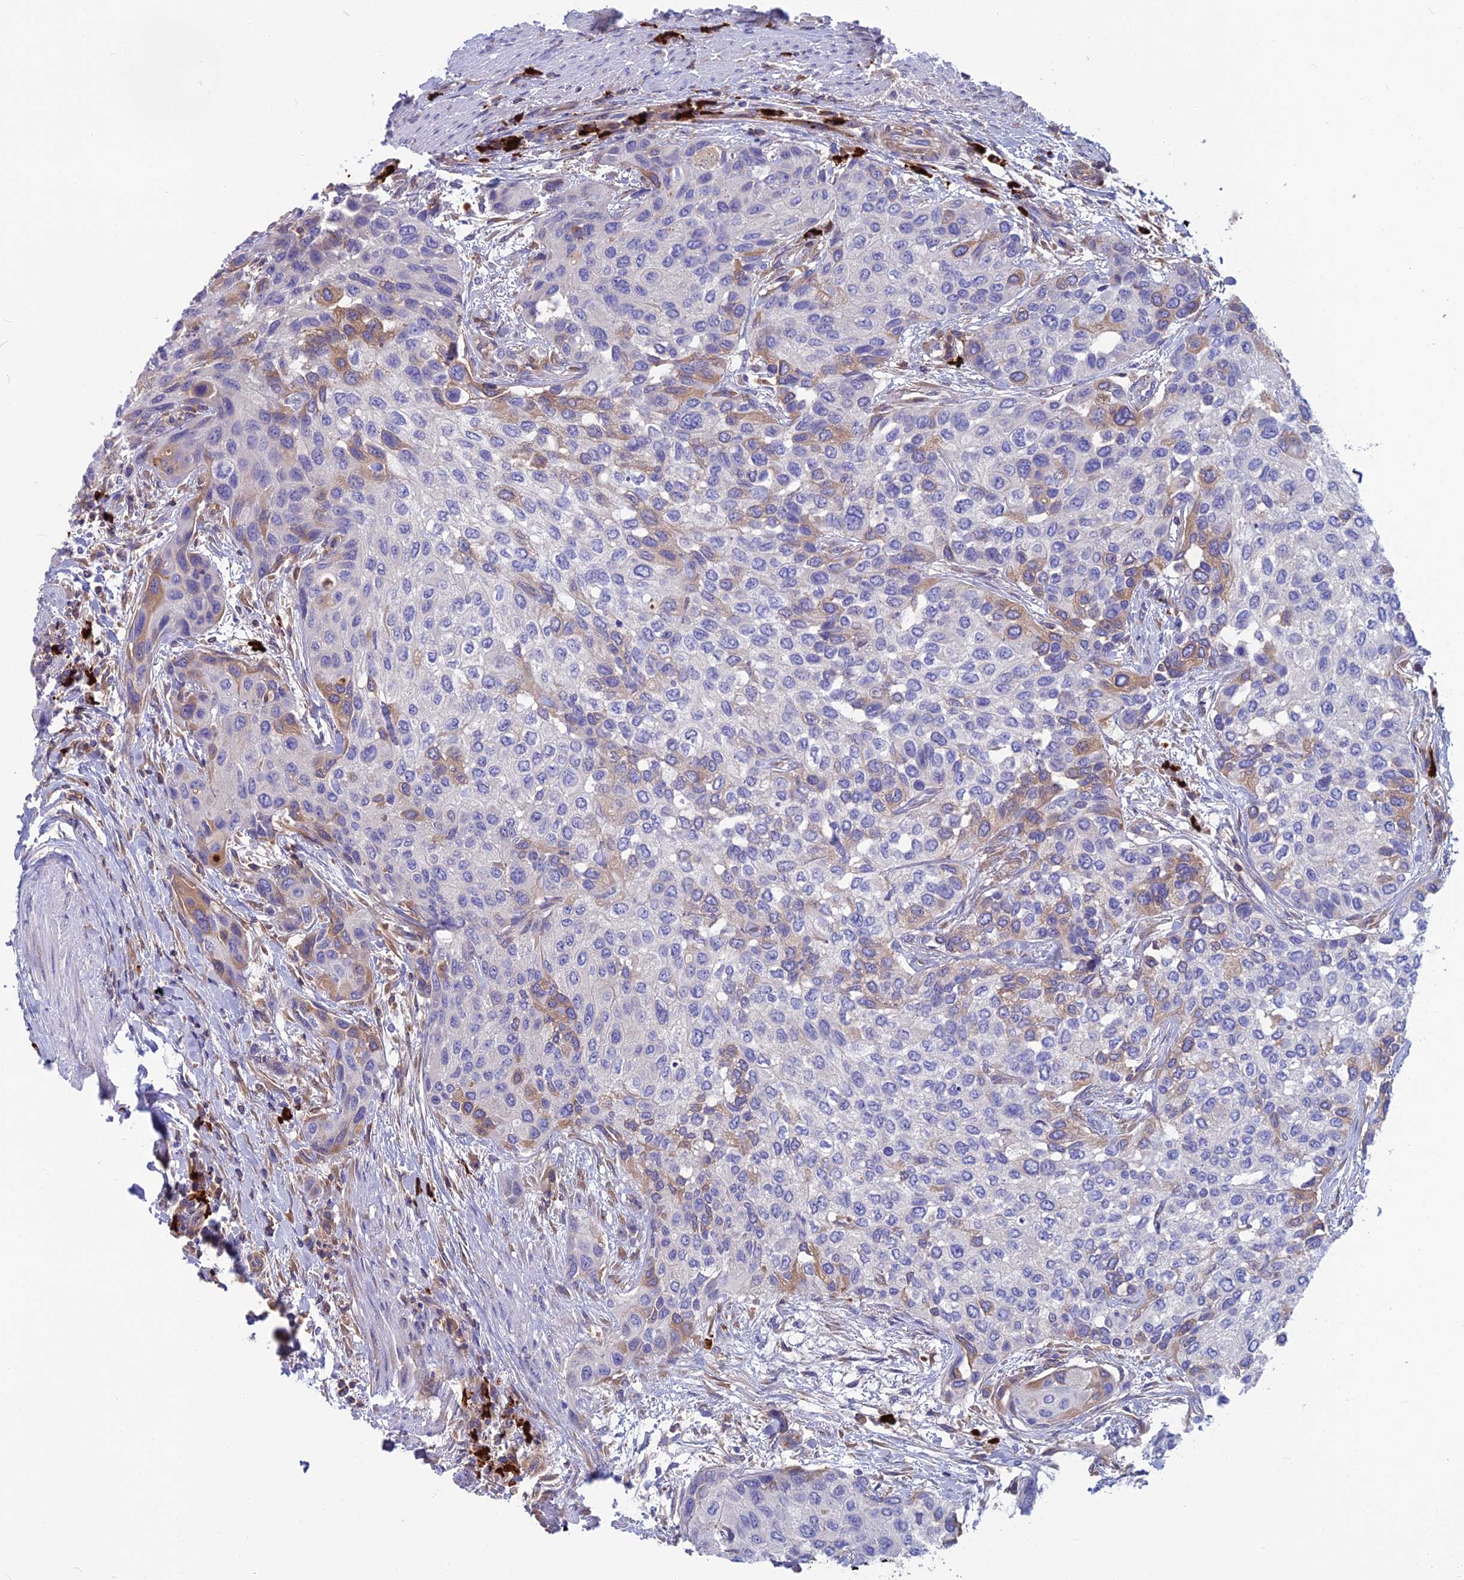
{"staining": {"intensity": "weak", "quantity": "<25%", "location": "cytoplasmic/membranous"}, "tissue": "urothelial cancer", "cell_type": "Tumor cells", "image_type": "cancer", "snomed": [{"axis": "morphology", "description": "Normal tissue, NOS"}, {"axis": "morphology", "description": "Urothelial carcinoma, High grade"}, {"axis": "topography", "description": "Vascular tissue"}, {"axis": "topography", "description": "Urinary bladder"}], "caption": "IHC image of urothelial cancer stained for a protein (brown), which shows no expression in tumor cells. (DAB immunohistochemistry (IHC) visualized using brightfield microscopy, high magnification).", "gene": "SNAP91", "patient": {"sex": "female", "age": 56}}